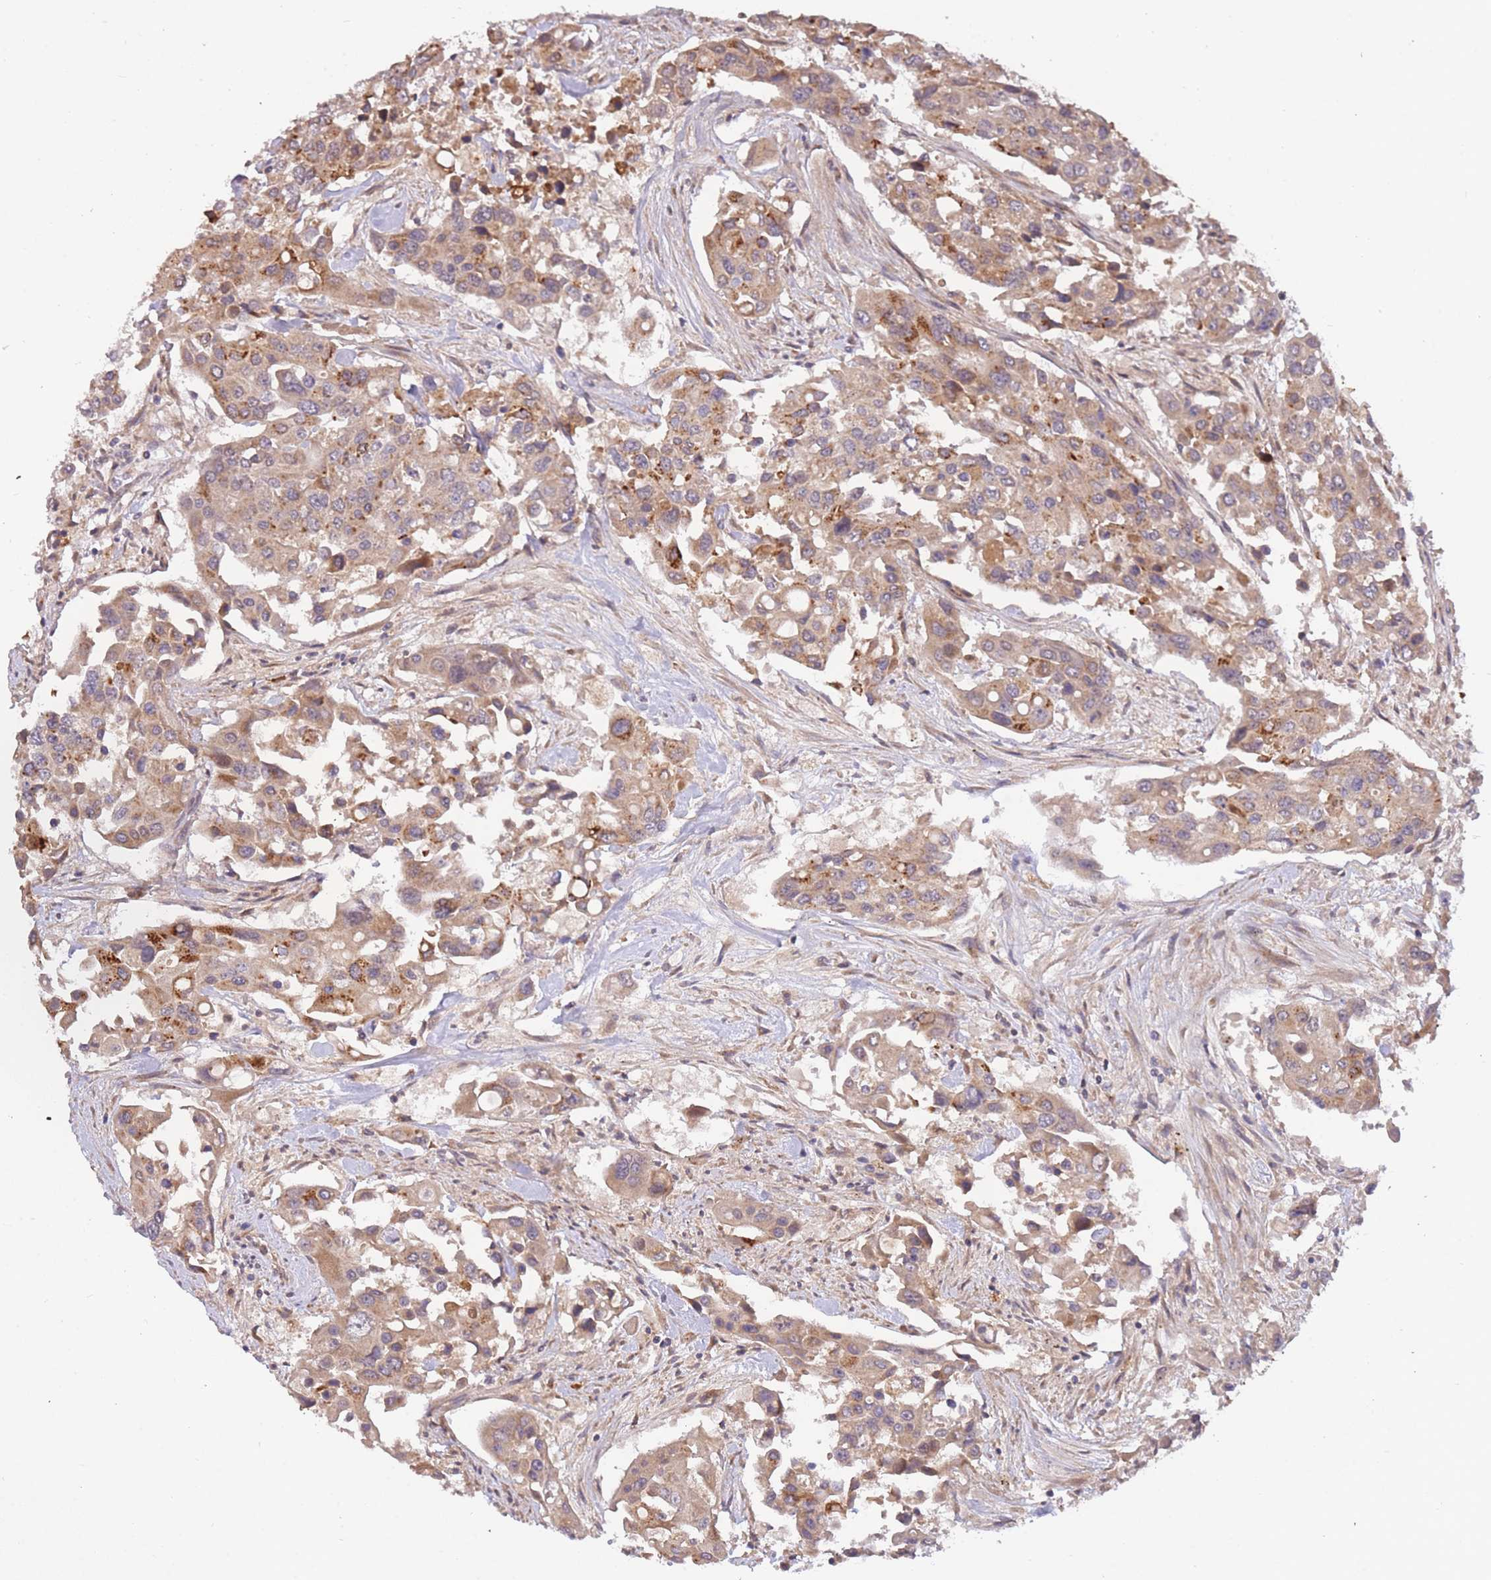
{"staining": {"intensity": "moderate", "quantity": ">75%", "location": "cytoplasmic/membranous"}, "tissue": "colorectal cancer", "cell_type": "Tumor cells", "image_type": "cancer", "snomed": [{"axis": "morphology", "description": "Adenocarcinoma, NOS"}, {"axis": "topography", "description": "Colon"}], "caption": "Immunohistochemistry (DAB (3,3'-diaminobenzidine)) staining of human colorectal cancer (adenocarcinoma) reveals moderate cytoplasmic/membranous protein expression in approximately >75% of tumor cells. The protein of interest is stained brown, and the nuclei are stained in blue (DAB (3,3'-diaminobenzidine) IHC with brightfield microscopy, high magnification).", "gene": "SMC6", "patient": {"sex": "male", "age": 77}}